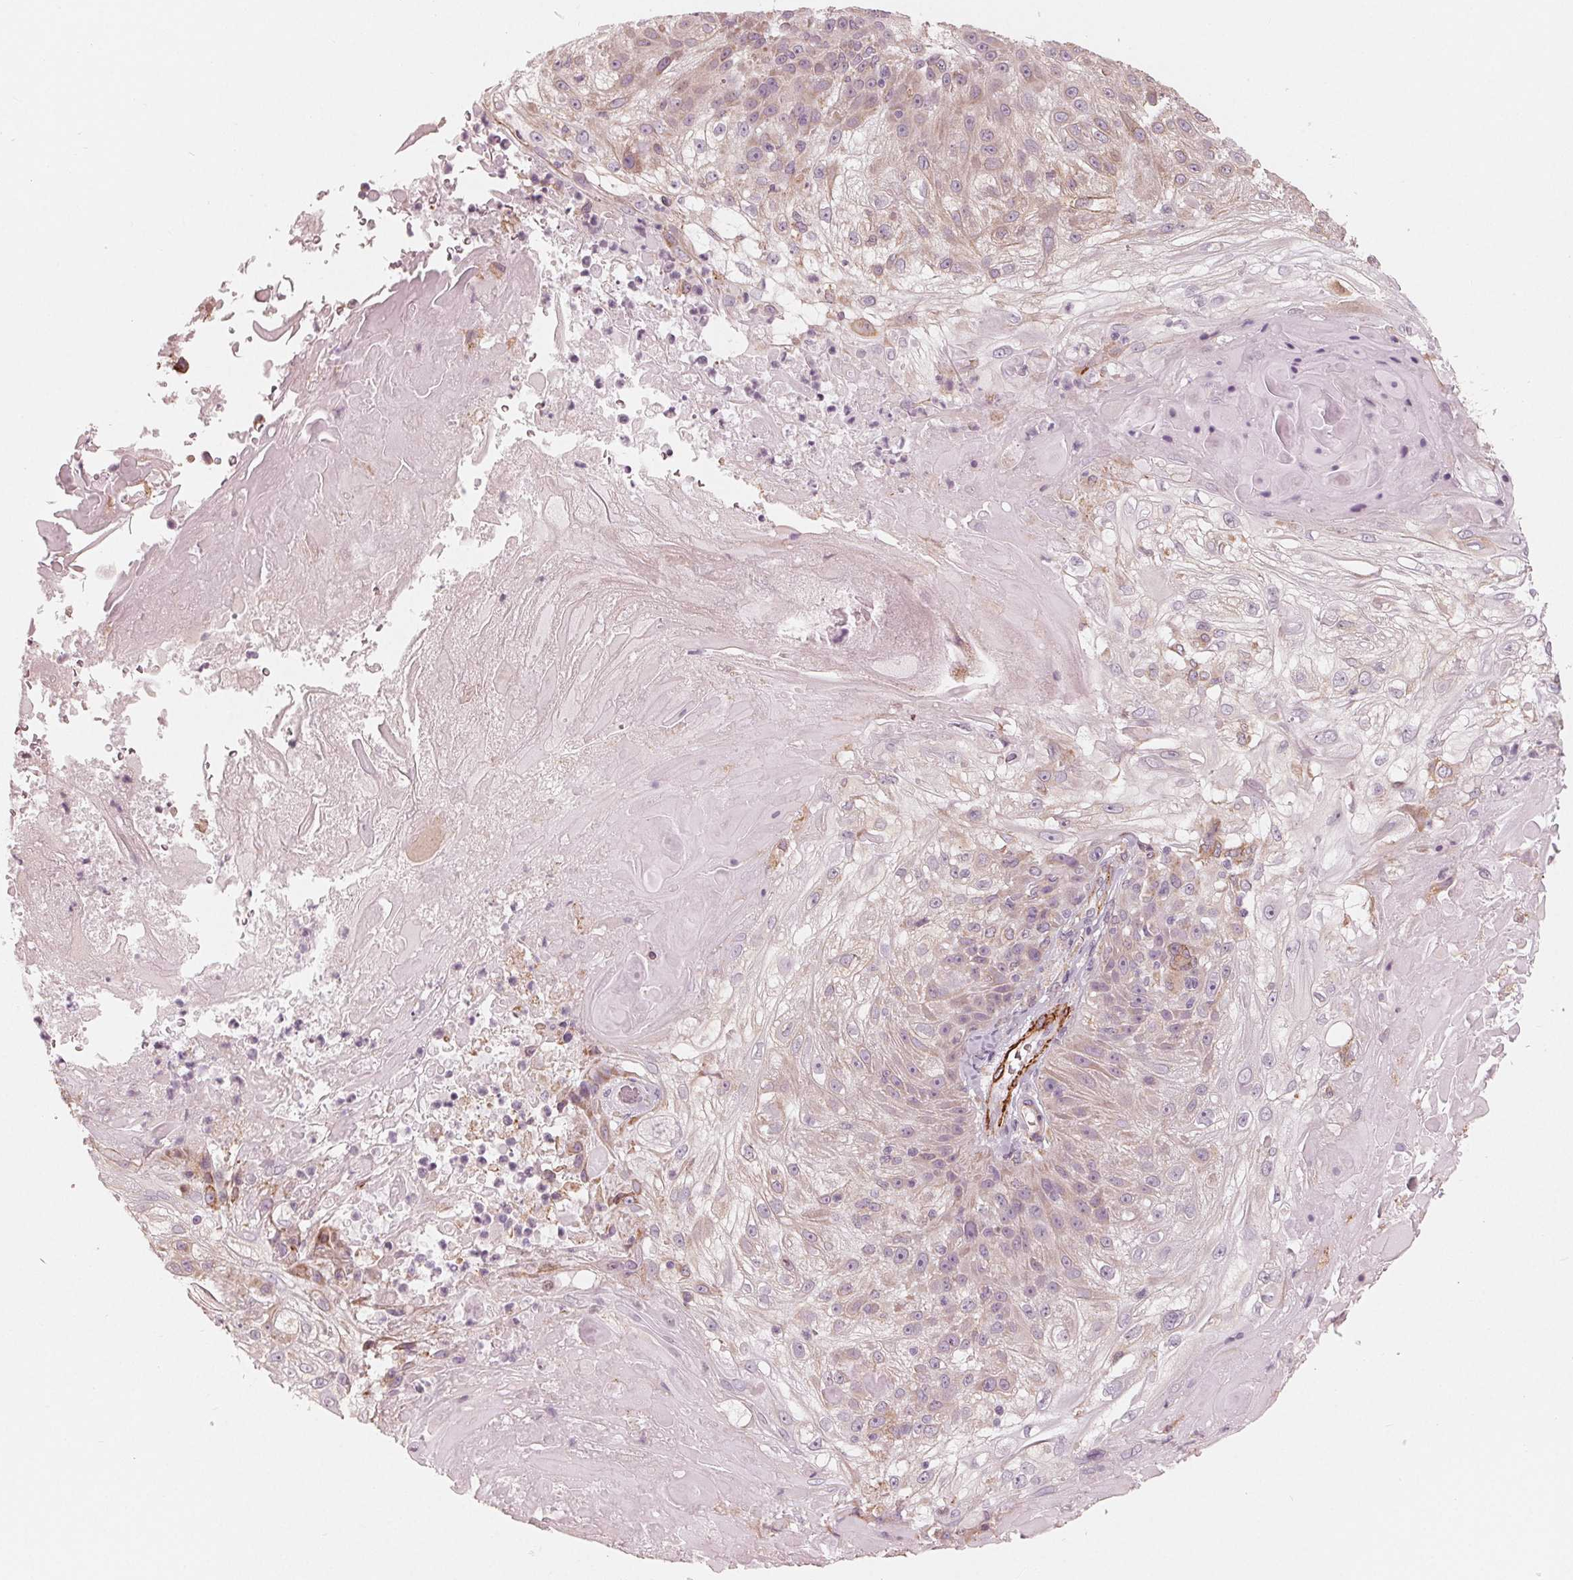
{"staining": {"intensity": "moderate", "quantity": "<25%", "location": "cytoplasmic/membranous"}, "tissue": "skin cancer", "cell_type": "Tumor cells", "image_type": "cancer", "snomed": [{"axis": "morphology", "description": "Normal tissue, NOS"}, {"axis": "morphology", "description": "Squamous cell carcinoma, NOS"}, {"axis": "topography", "description": "Skin"}], "caption": "Brown immunohistochemical staining in human skin cancer displays moderate cytoplasmic/membranous staining in approximately <25% of tumor cells. (Brightfield microscopy of DAB IHC at high magnification).", "gene": "MIER3", "patient": {"sex": "female", "age": 83}}